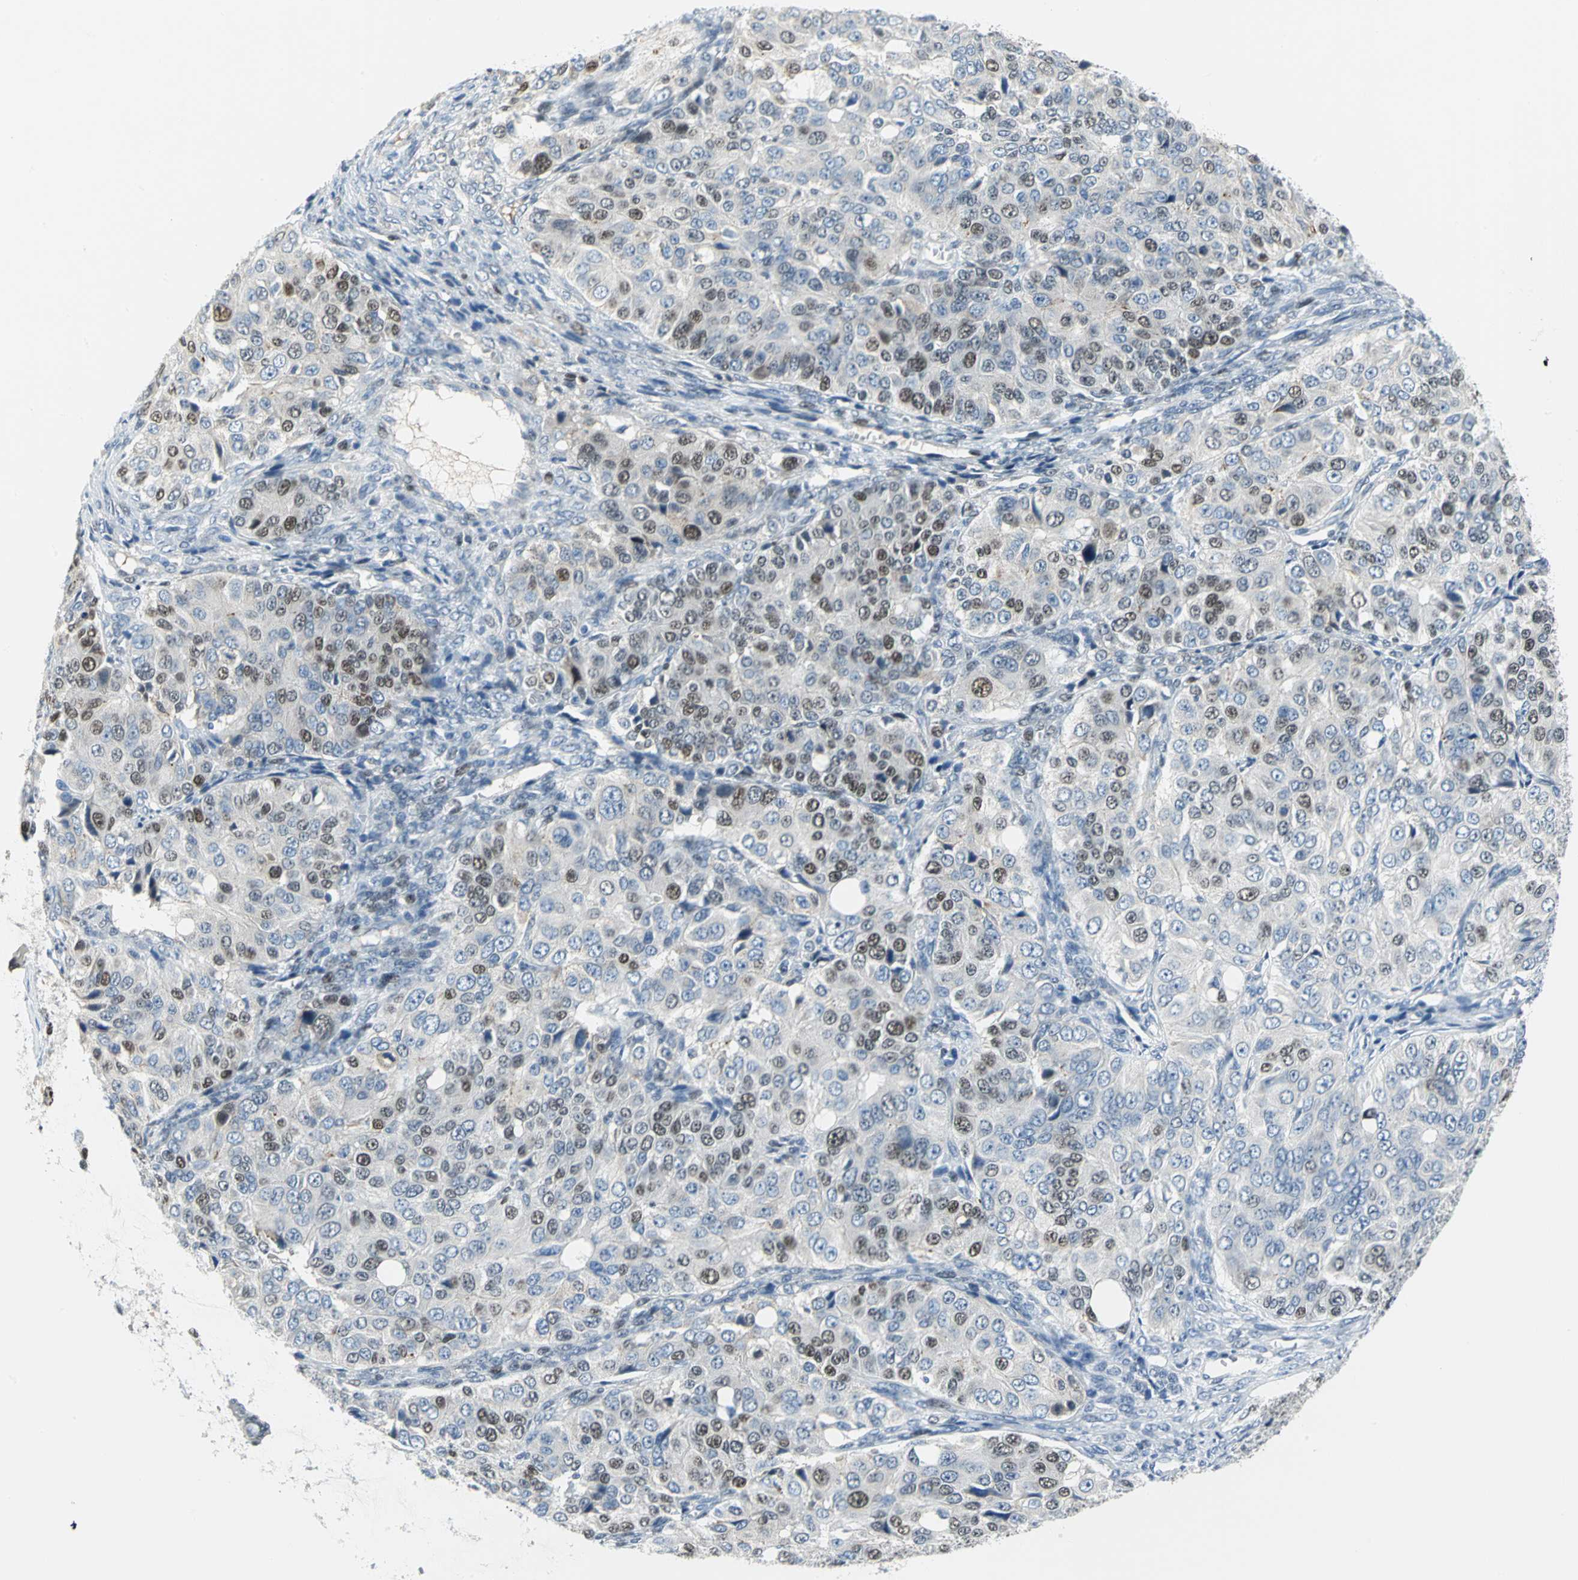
{"staining": {"intensity": "strong", "quantity": "25%-75%", "location": "nuclear"}, "tissue": "ovarian cancer", "cell_type": "Tumor cells", "image_type": "cancer", "snomed": [{"axis": "morphology", "description": "Carcinoma, endometroid"}, {"axis": "topography", "description": "Ovary"}], "caption": "The immunohistochemical stain highlights strong nuclear expression in tumor cells of endometroid carcinoma (ovarian) tissue. (Brightfield microscopy of DAB IHC at high magnification).", "gene": "MCM4", "patient": {"sex": "female", "age": 51}}